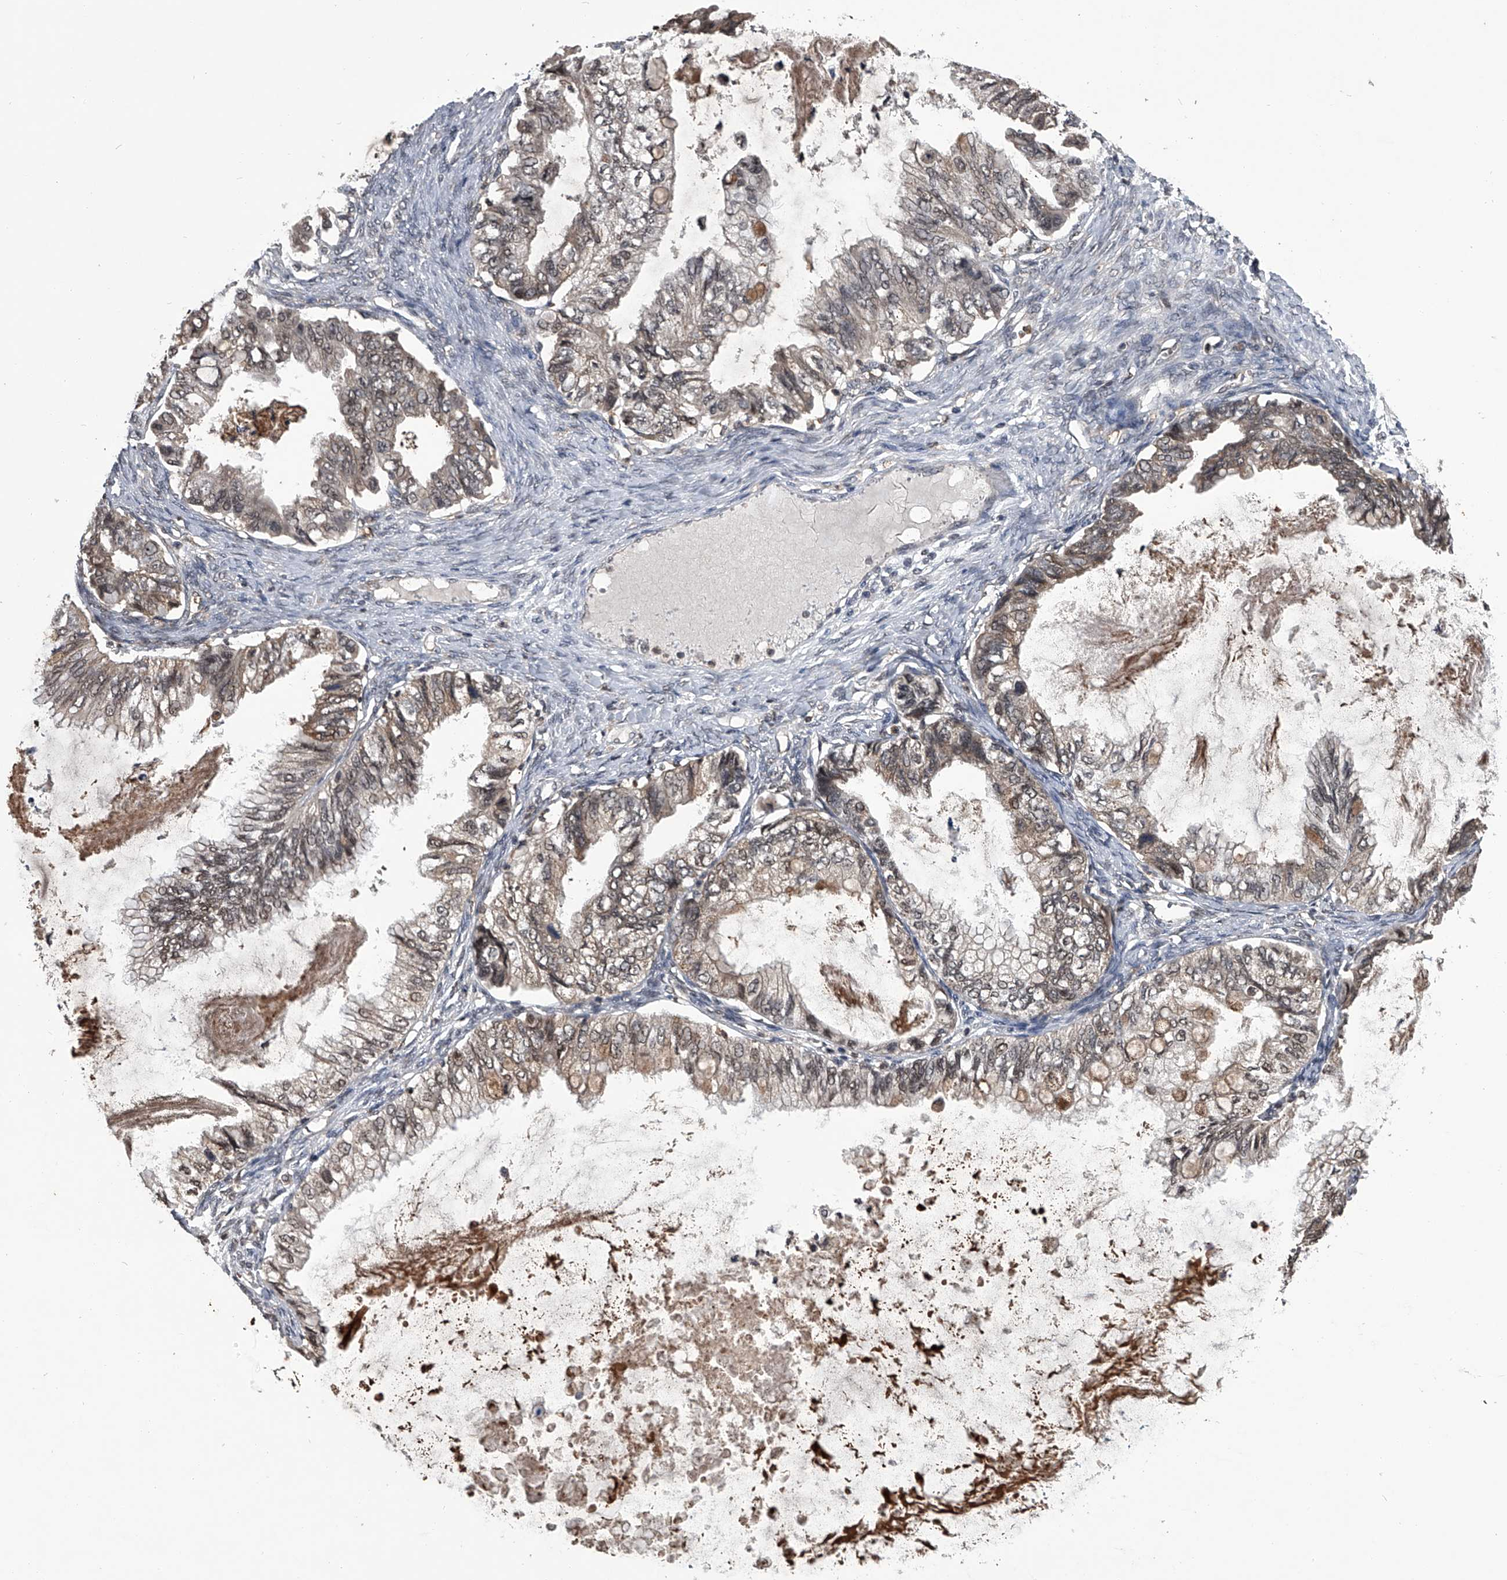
{"staining": {"intensity": "moderate", "quantity": ">75%", "location": "cytoplasmic/membranous,nuclear"}, "tissue": "ovarian cancer", "cell_type": "Tumor cells", "image_type": "cancer", "snomed": [{"axis": "morphology", "description": "Cystadenocarcinoma, mucinous, NOS"}, {"axis": "topography", "description": "Ovary"}], "caption": "Immunohistochemical staining of mucinous cystadenocarcinoma (ovarian) exhibits medium levels of moderate cytoplasmic/membranous and nuclear protein staining in about >75% of tumor cells.", "gene": "TSNAX", "patient": {"sex": "female", "age": 80}}